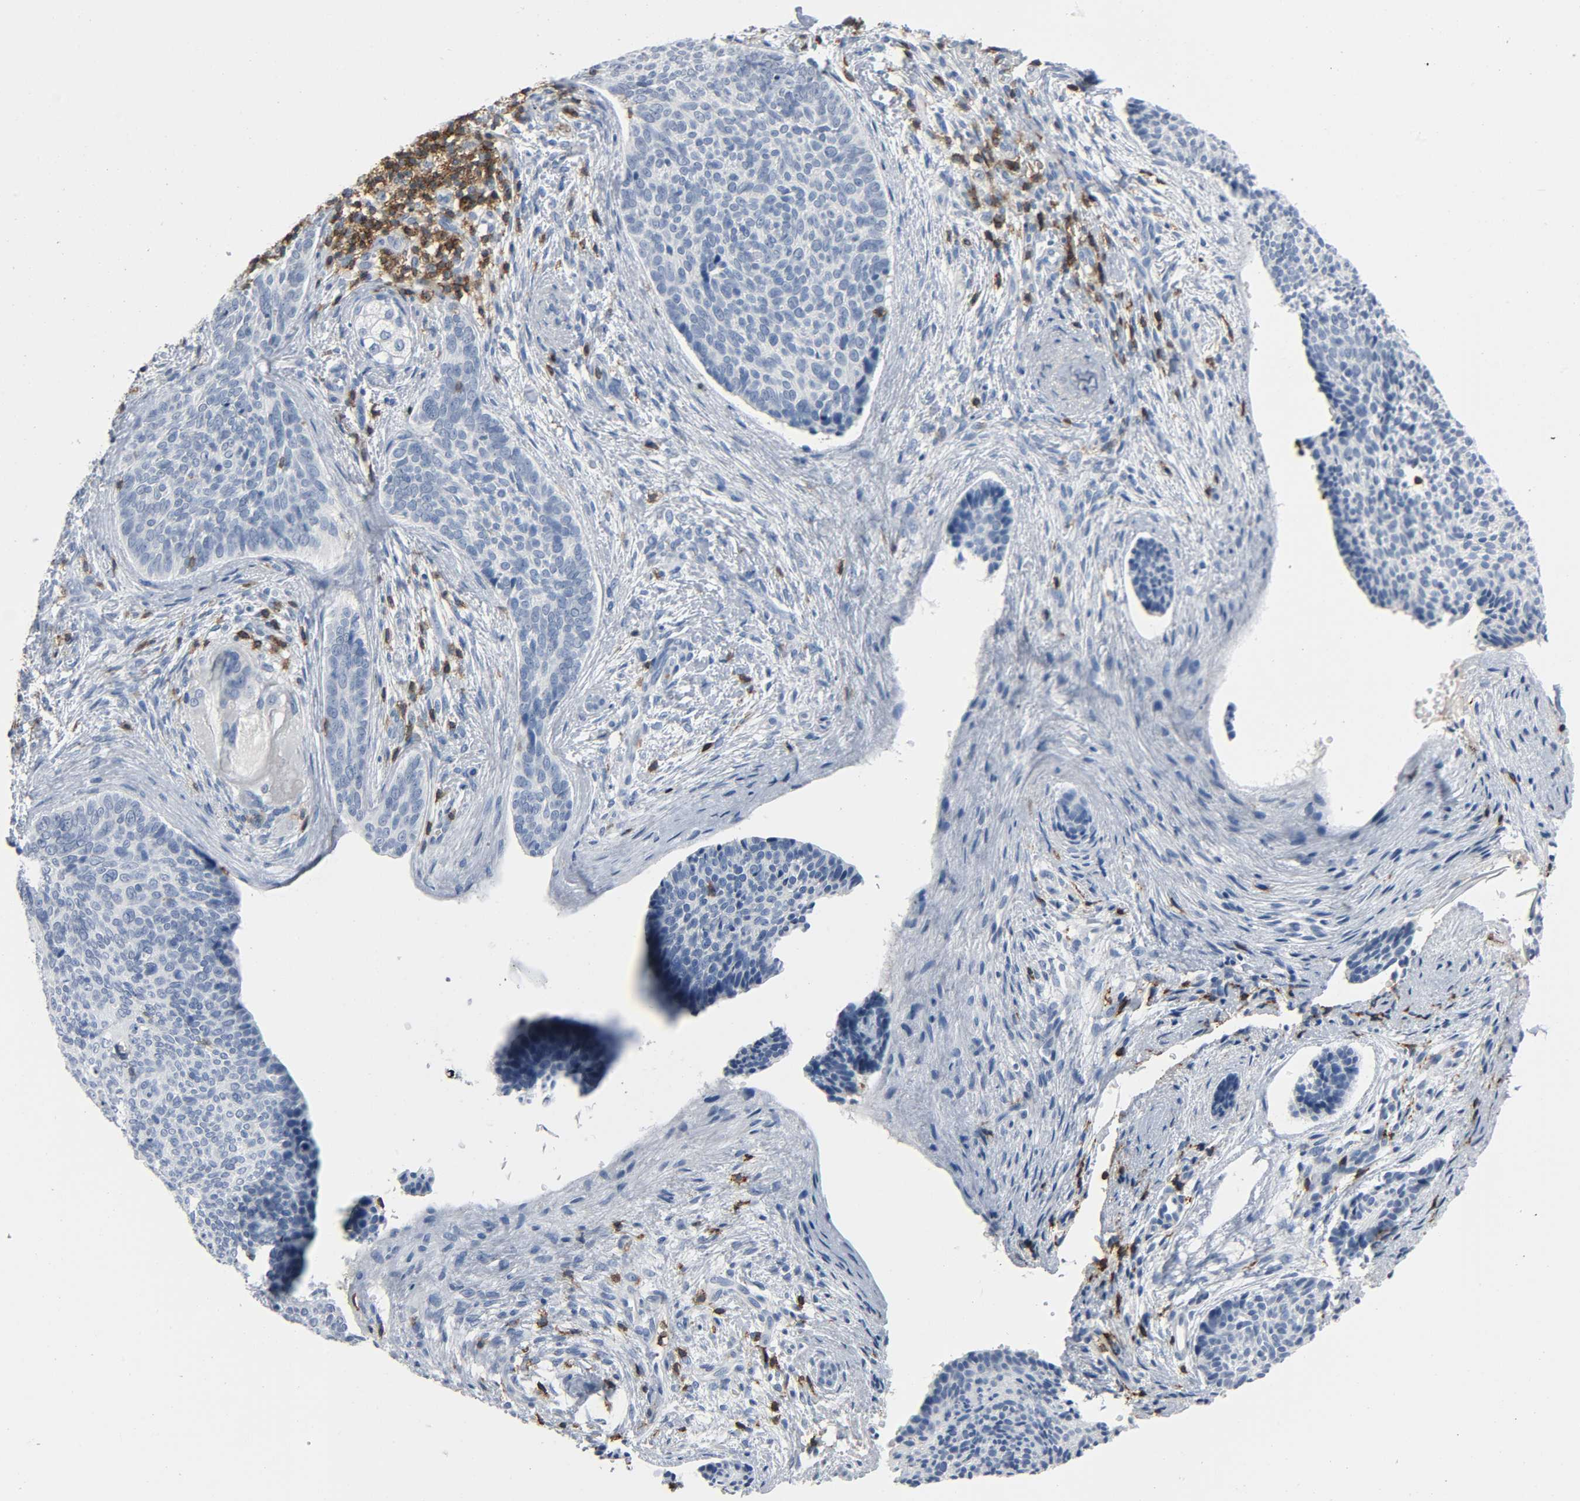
{"staining": {"intensity": "negative", "quantity": "none", "location": "none"}, "tissue": "skin cancer", "cell_type": "Tumor cells", "image_type": "cancer", "snomed": [{"axis": "morphology", "description": "Normal tissue, NOS"}, {"axis": "morphology", "description": "Basal cell carcinoma"}, {"axis": "topography", "description": "Skin"}], "caption": "This is a micrograph of immunohistochemistry staining of basal cell carcinoma (skin), which shows no expression in tumor cells.", "gene": "LCK", "patient": {"sex": "female", "age": 57}}